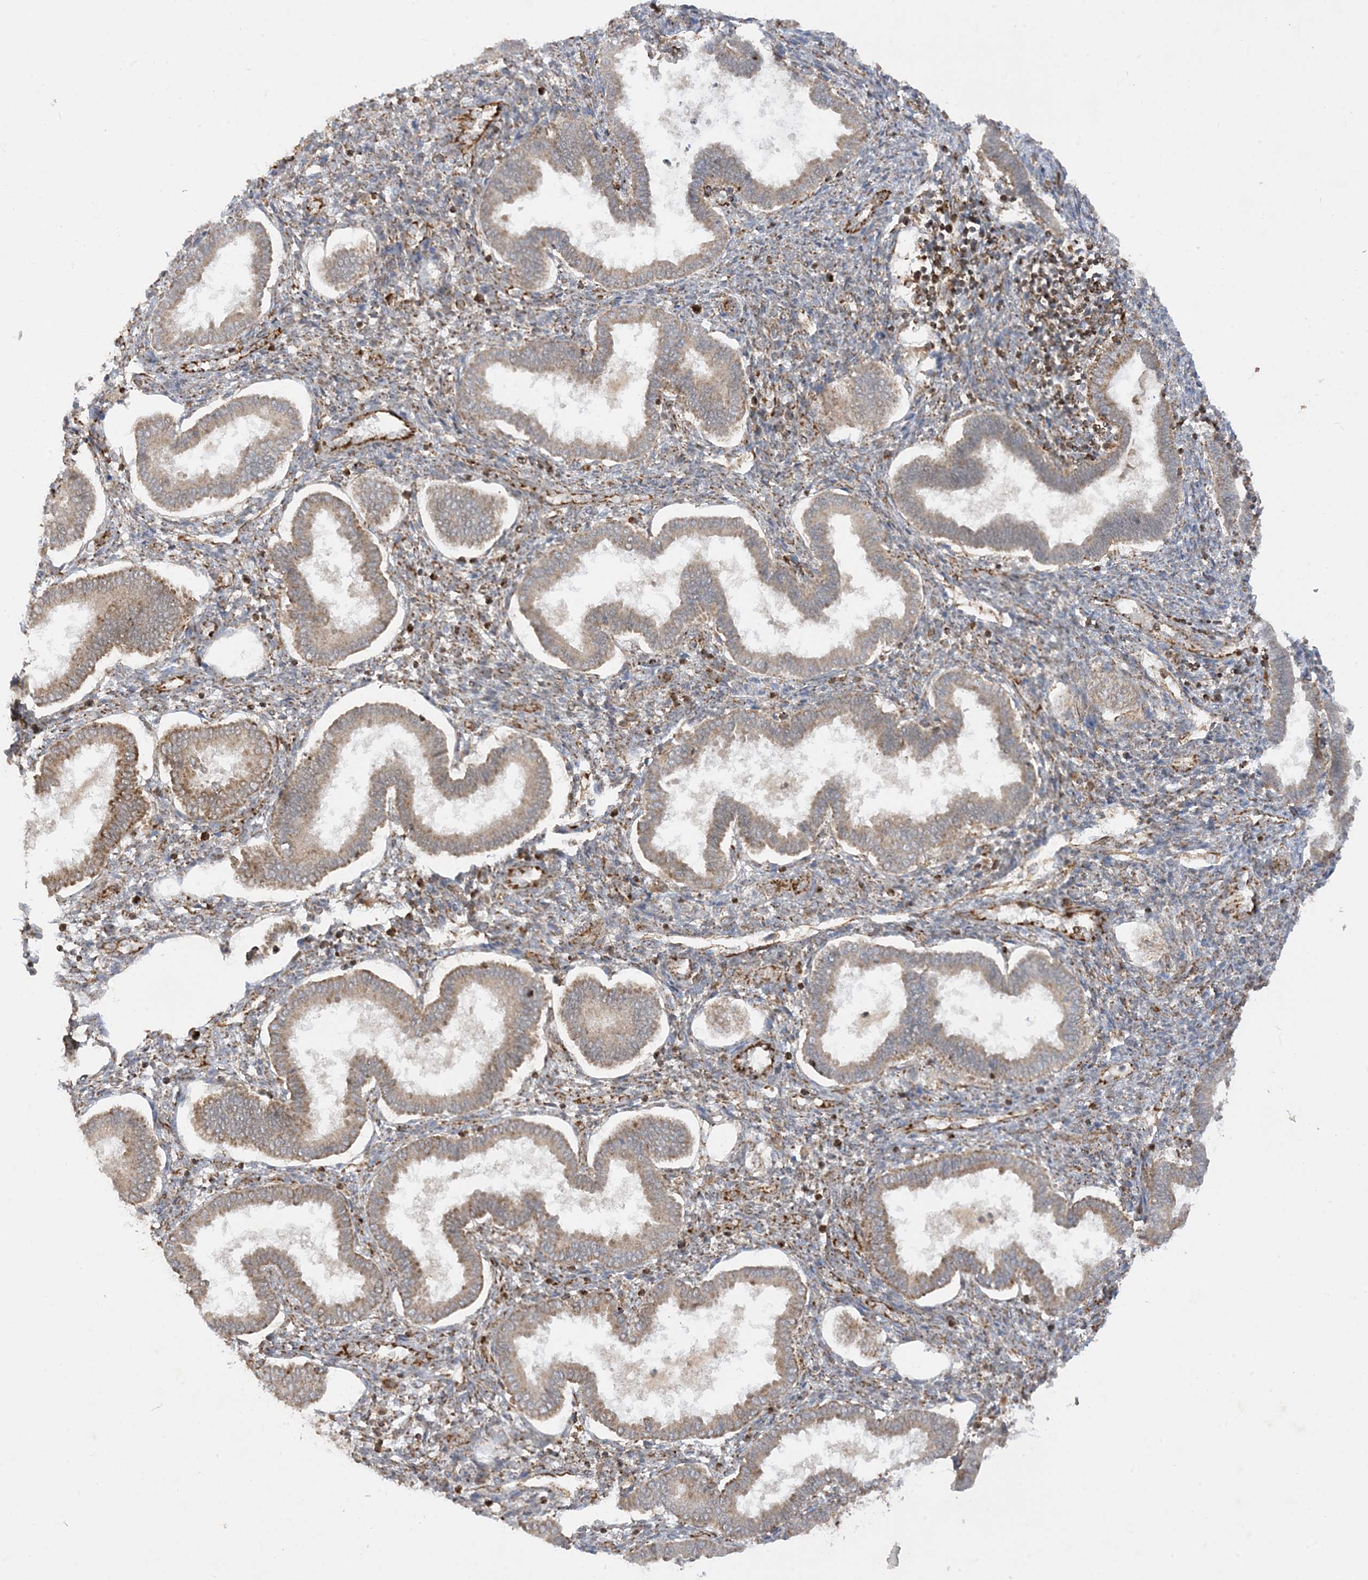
{"staining": {"intensity": "moderate", "quantity": "25%-75%", "location": "cytoplasmic/membranous"}, "tissue": "endometrium", "cell_type": "Cells in endometrial stroma", "image_type": "normal", "snomed": [{"axis": "morphology", "description": "Normal tissue, NOS"}, {"axis": "topography", "description": "Endometrium"}], "caption": "Immunohistochemistry micrograph of normal human endometrium stained for a protein (brown), which shows medium levels of moderate cytoplasmic/membranous staining in about 25%-75% of cells in endometrial stroma.", "gene": "NDUFAF3", "patient": {"sex": "female", "age": 24}}